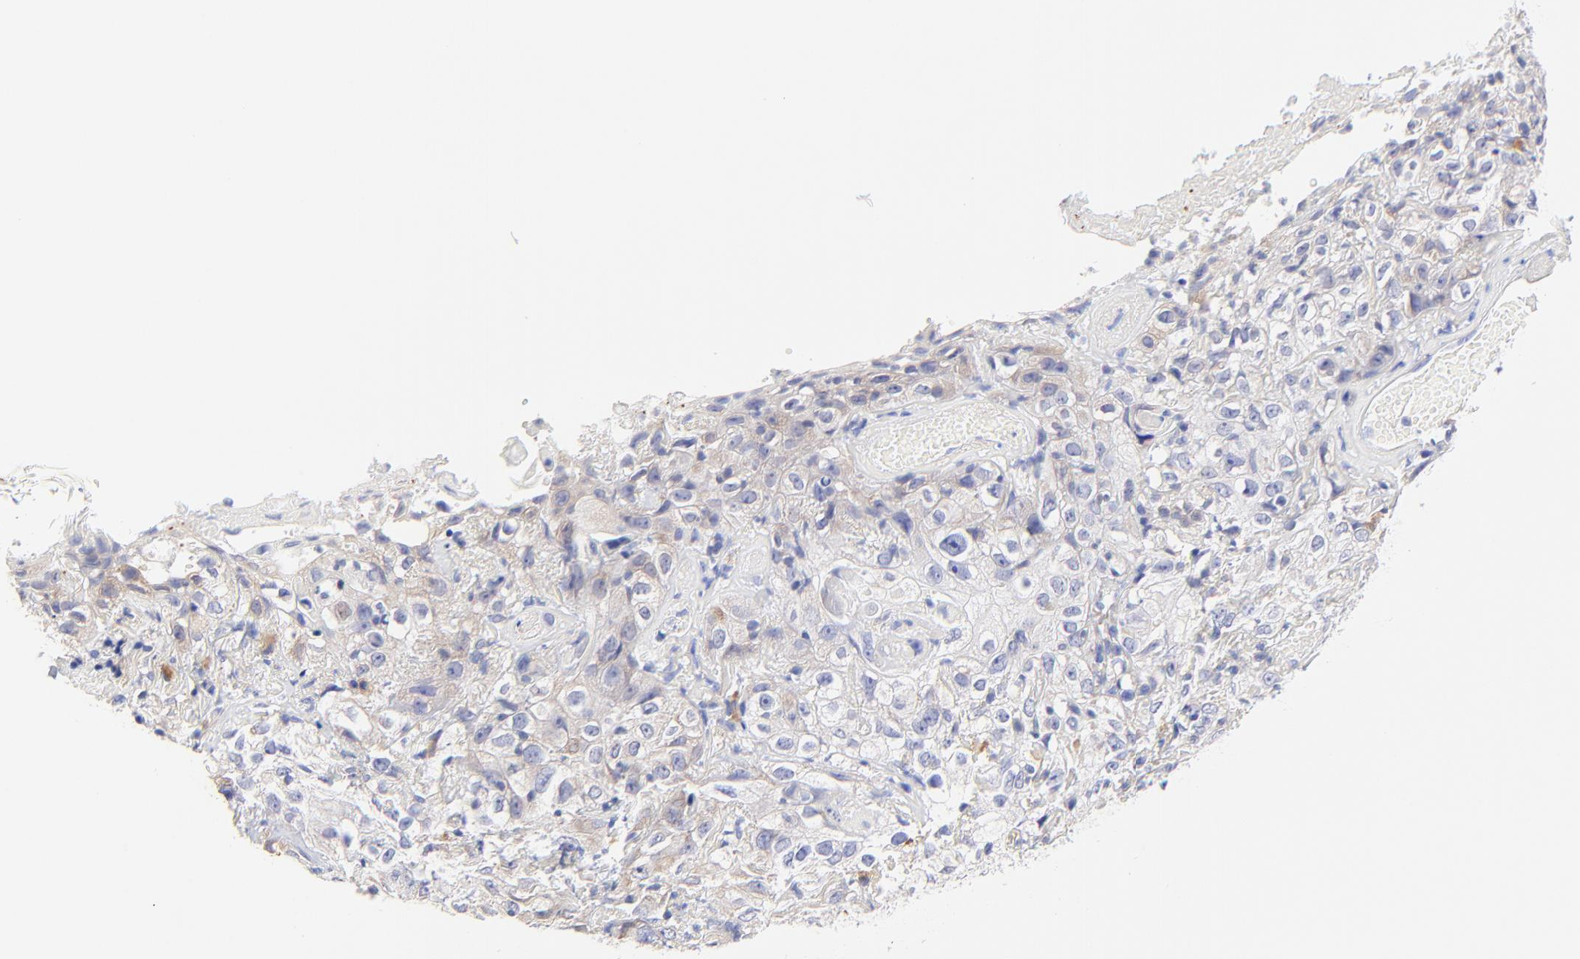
{"staining": {"intensity": "negative", "quantity": "none", "location": "none"}, "tissue": "skin cancer", "cell_type": "Tumor cells", "image_type": "cancer", "snomed": [{"axis": "morphology", "description": "Squamous cell carcinoma, NOS"}, {"axis": "topography", "description": "Skin"}], "caption": "DAB immunohistochemical staining of skin squamous cell carcinoma exhibits no significant positivity in tumor cells.", "gene": "EBP", "patient": {"sex": "male", "age": 65}}